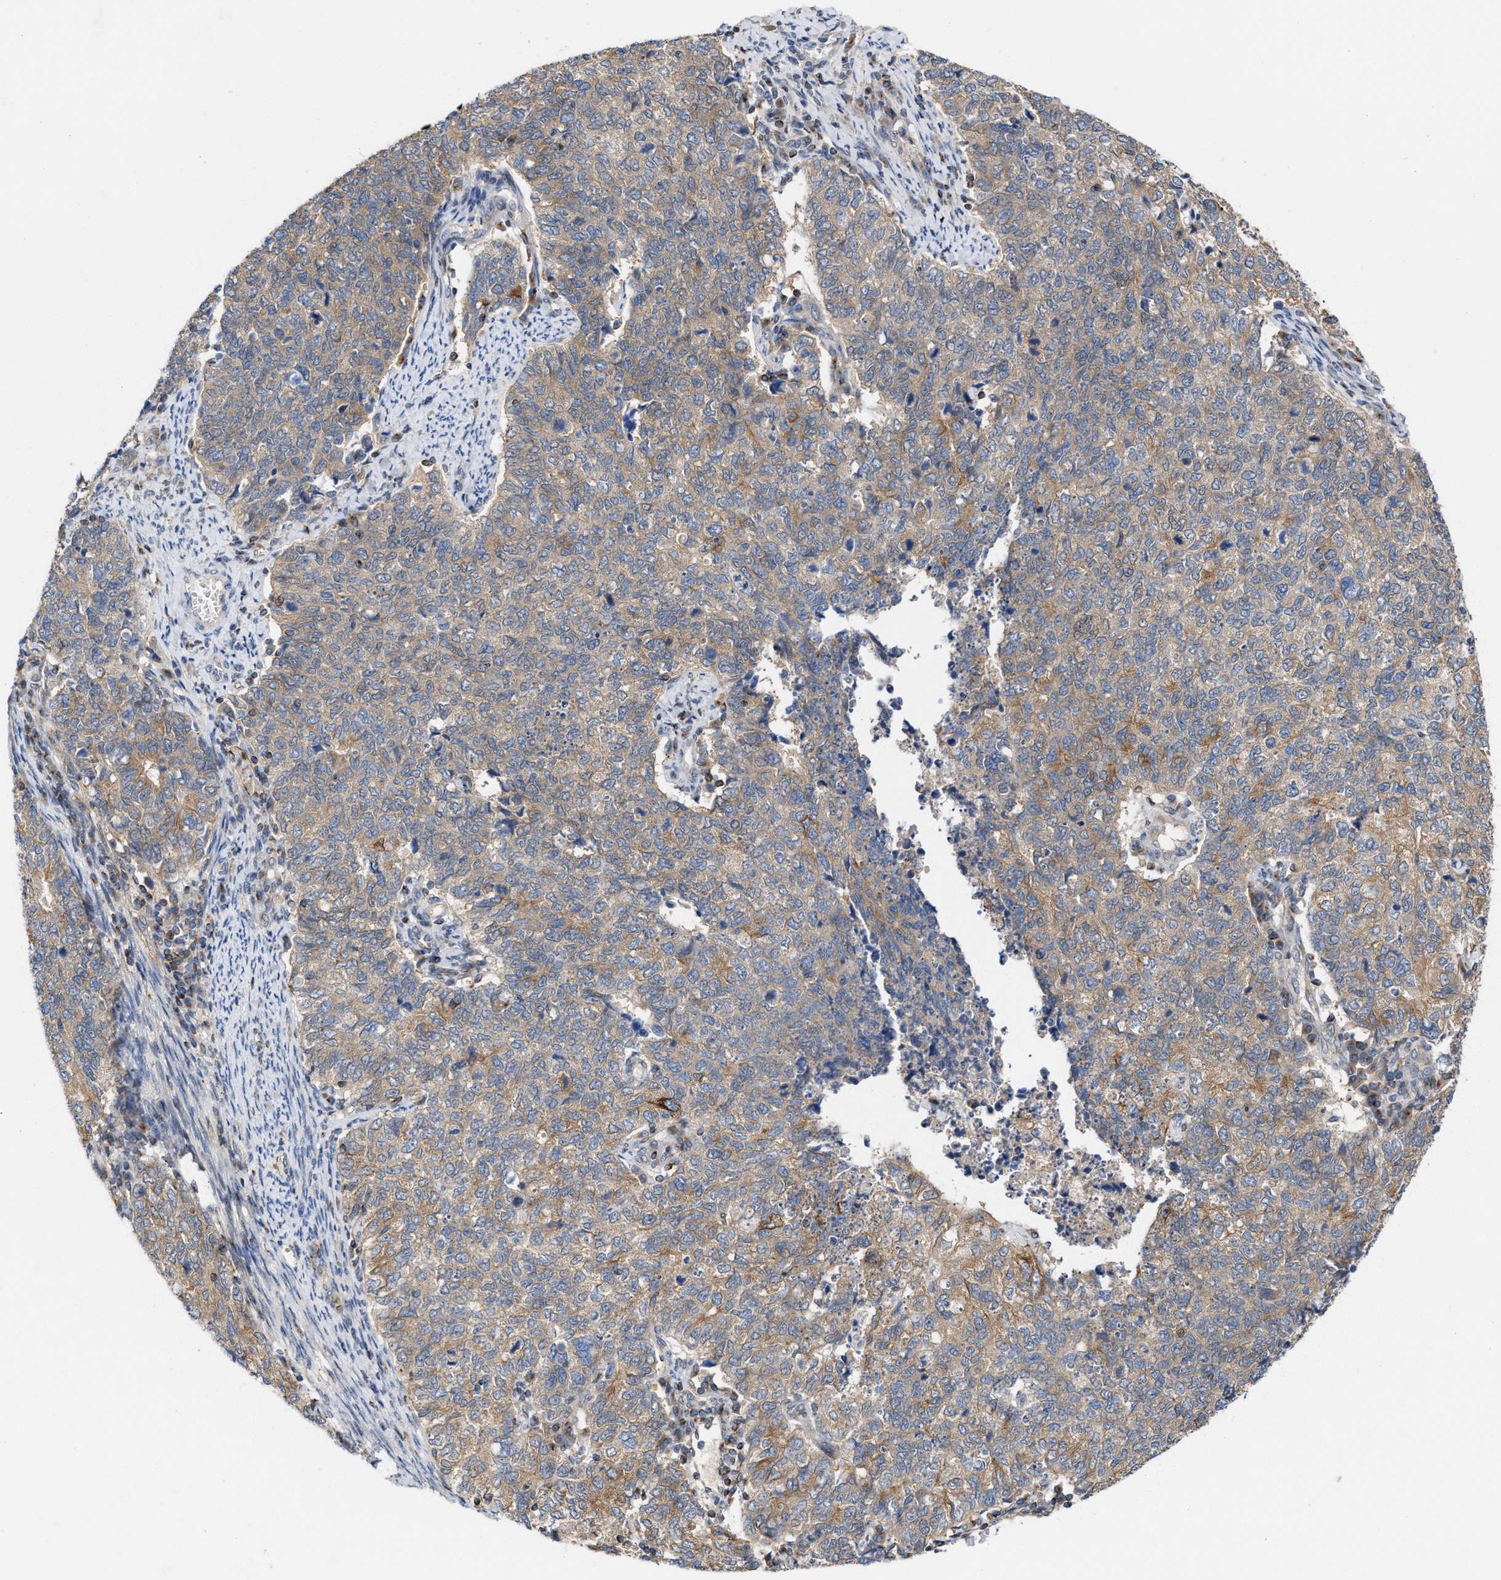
{"staining": {"intensity": "weak", "quantity": ">75%", "location": "cytoplasmic/membranous"}, "tissue": "cervical cancer", "cell_type": "Tumor cells", "image_type": "cancer", "snomed": [{"axis": "morphology", "description": "Squamous cell carcinoma, NOS"}, {"axis": "topography", "description": "Cervix"}], "caption": "Tumor cells exhibit low levels of weak cytoplasmic/membranous expression in approximately >75% of cells in human cervical cancer.", "gene": "BBLN", "patient": {"sex": "female", "age": 63}}